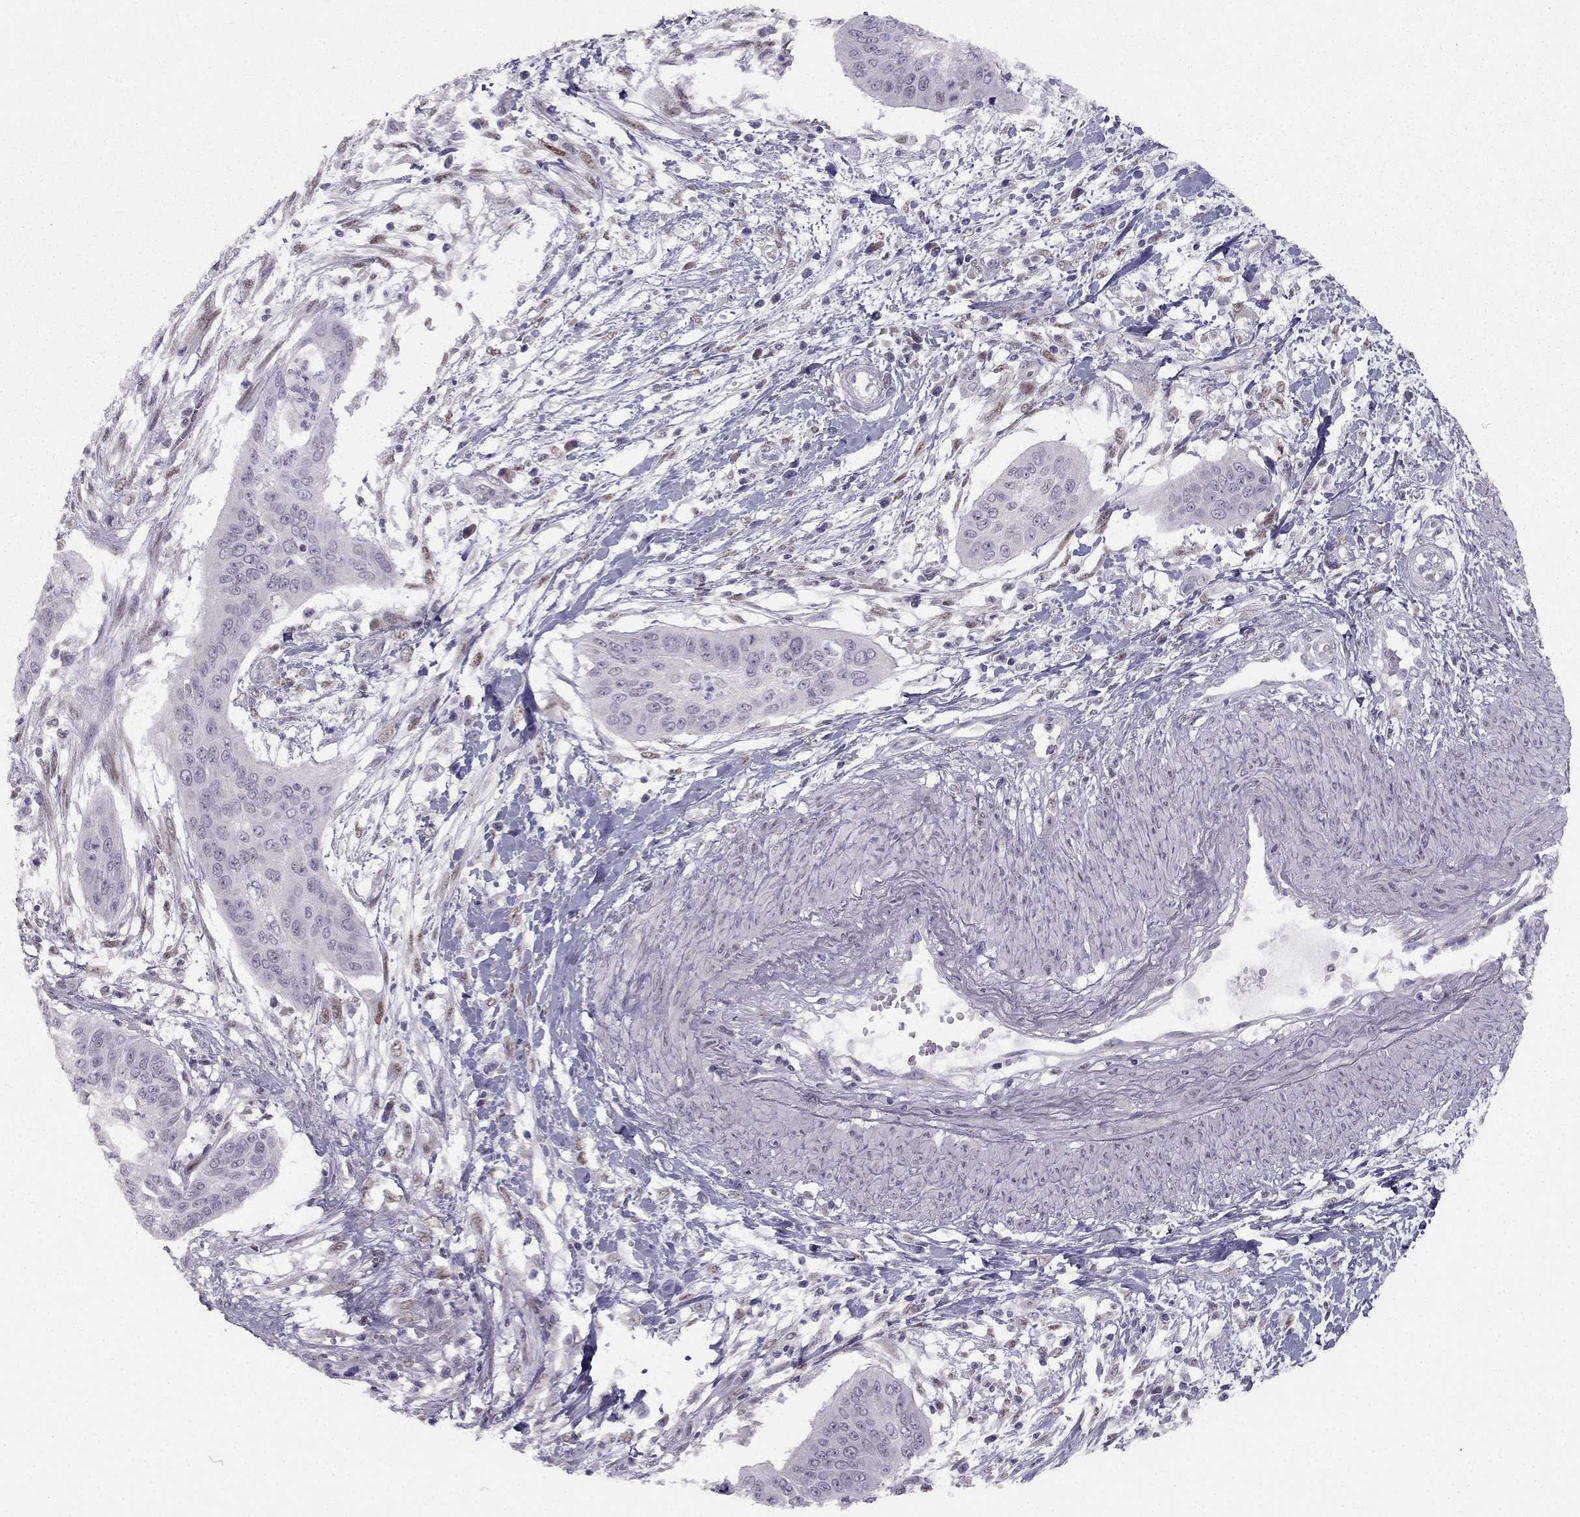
{"staining": {"intensity": "negative", "quantity": "none", "location": "none"}, "tissue": "cervical cancer", "cell_type": "Tumor cells", "image_type": "cancer", "snomed": [{"axis": "morphology", "description": "Squamous cell carcinoma, NOS"}, {"axis": "topography", "description": "Cervix"}], "caption": "Immunohistochemical staining of cervical cancer (squamous cell carcinoma) shows no significant staining in tumor cells.", "gene": "TRPS1", "patient": {"sex": "female", "age": 39}}